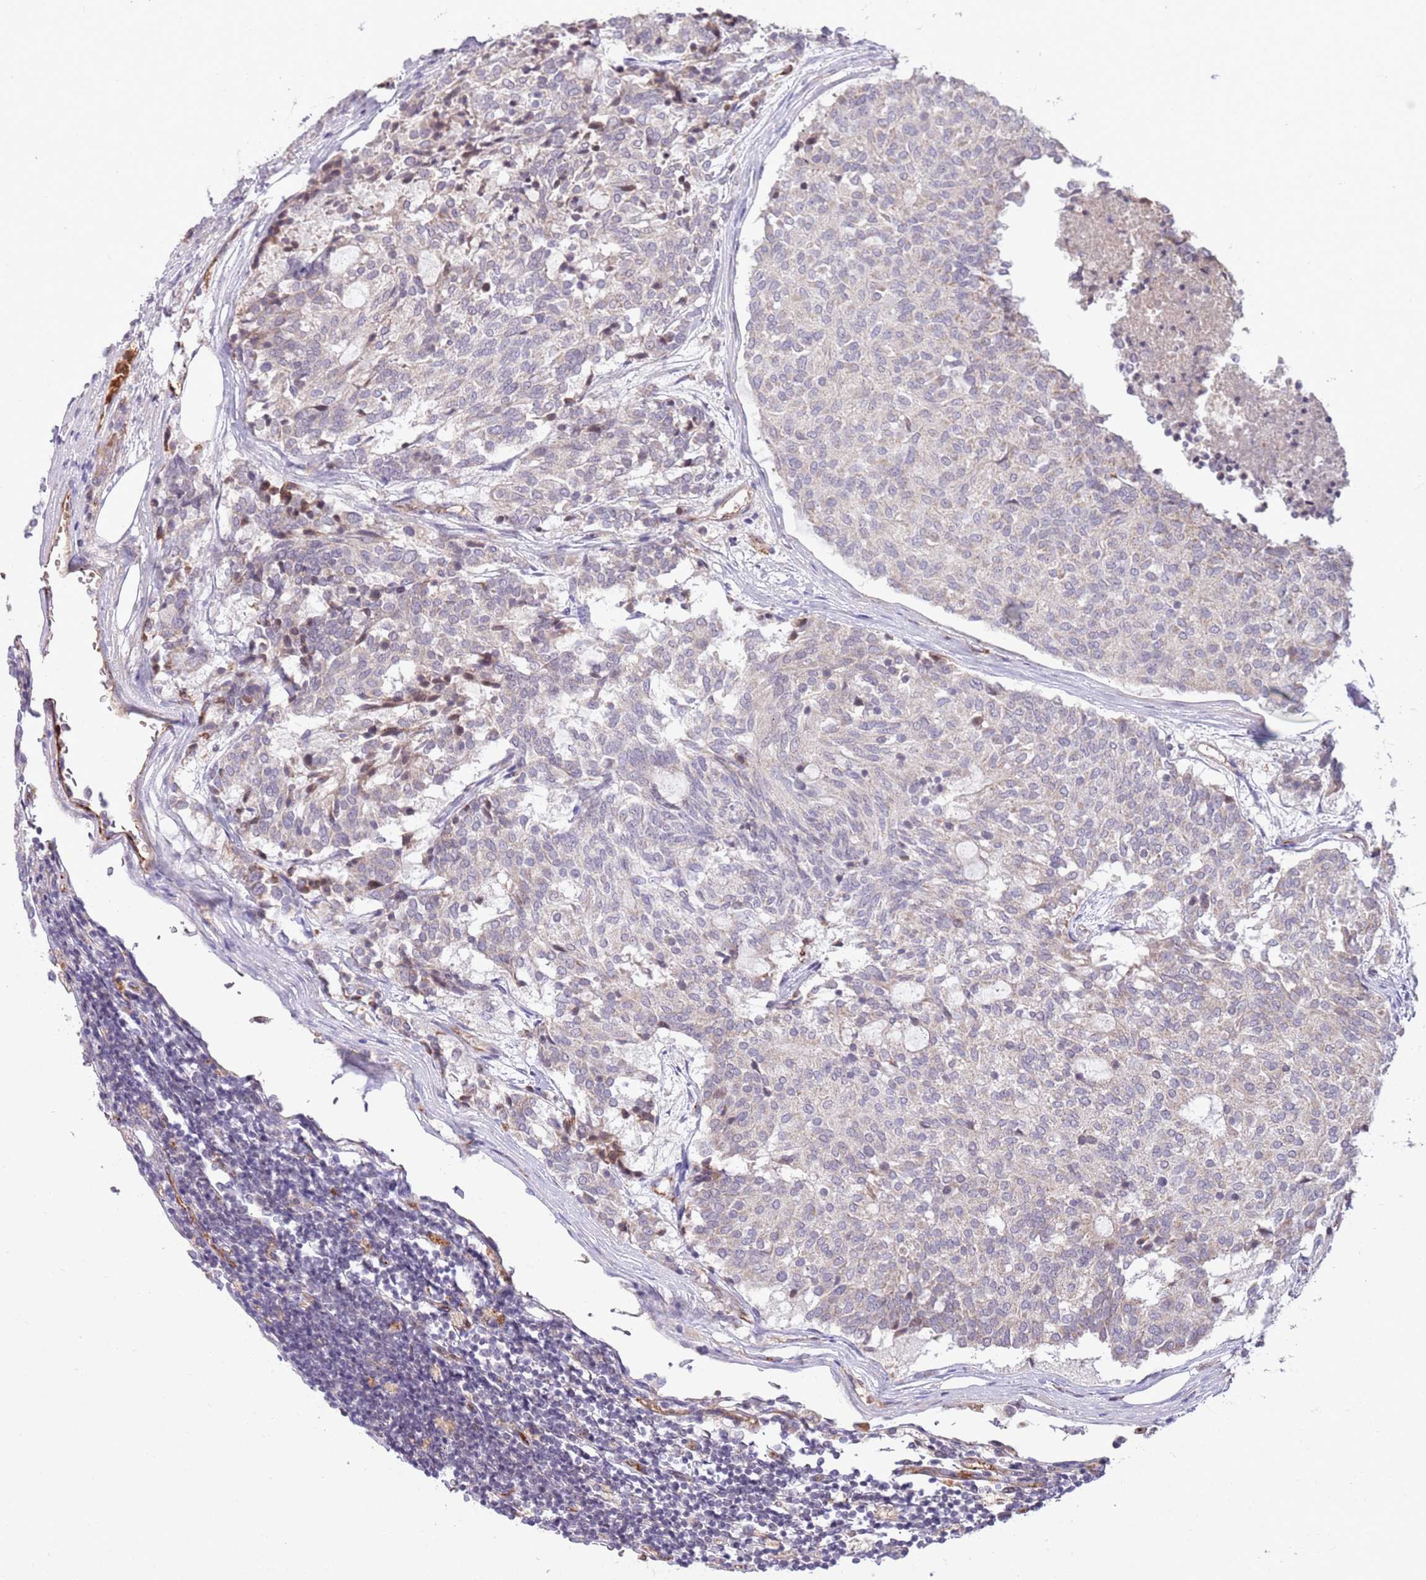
{"staining": {"intensity": "negative", "quantity": "none", "location": "none"}, "tissue": "carcinoid", "cell_type": "Tumor cells", "image_type": "cancer", "snomed": [{"axis": "morphology", "description": "Carcinoid, malignant, NOS"}, {"axis": "topography", "description": "Pancreas"}], "caption": "Carcinoid was stained to show a protein in brown. There is no significant positivity in tumor cells.", "gene": "DPP10", "patient": {"sex": "female", "age": 54}}